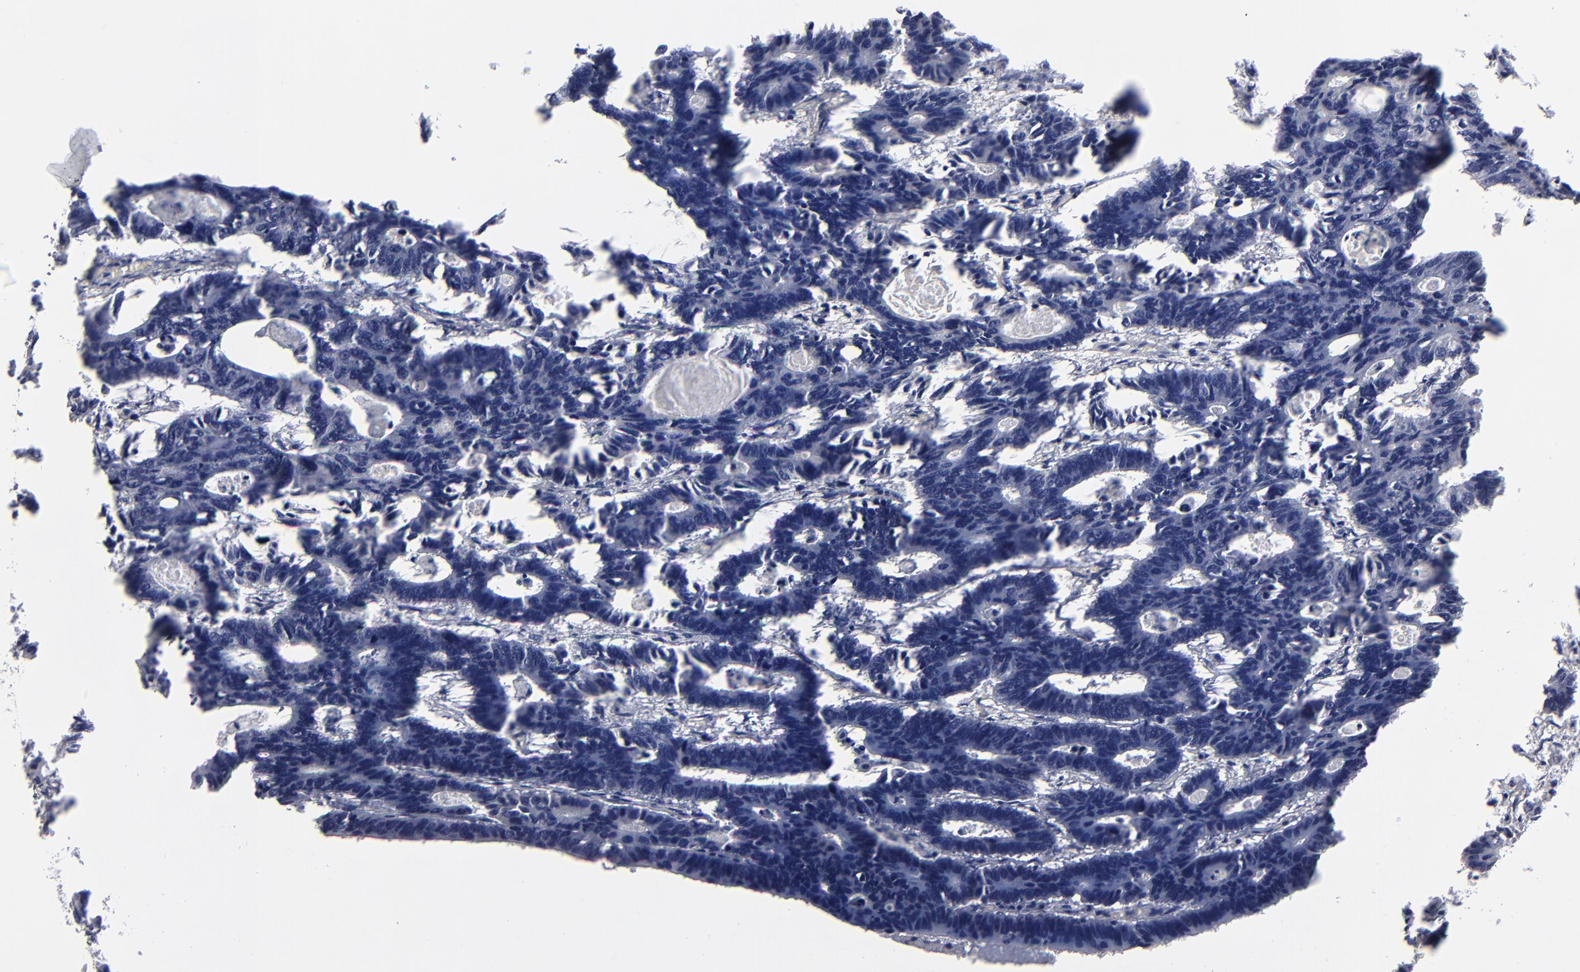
{"staining": {"intensity": "negative", "quantity": "none", "location": "none"}, "tissue": "colorectal cancer", "cell_type": "Tumor cells", "image_type": "cancer", "snomed": [{"axis": "morphology", "description": "Adenocarcinoma, NOS"}, {"axis": "topography", "description": "Colon"}], "caption": "Photomicrograph shows no protein staining in tumor cells of colorectal adenocarcinoma tissue.", "gene": "CADM3", "patient": {"sex": "female", "age": 55}}